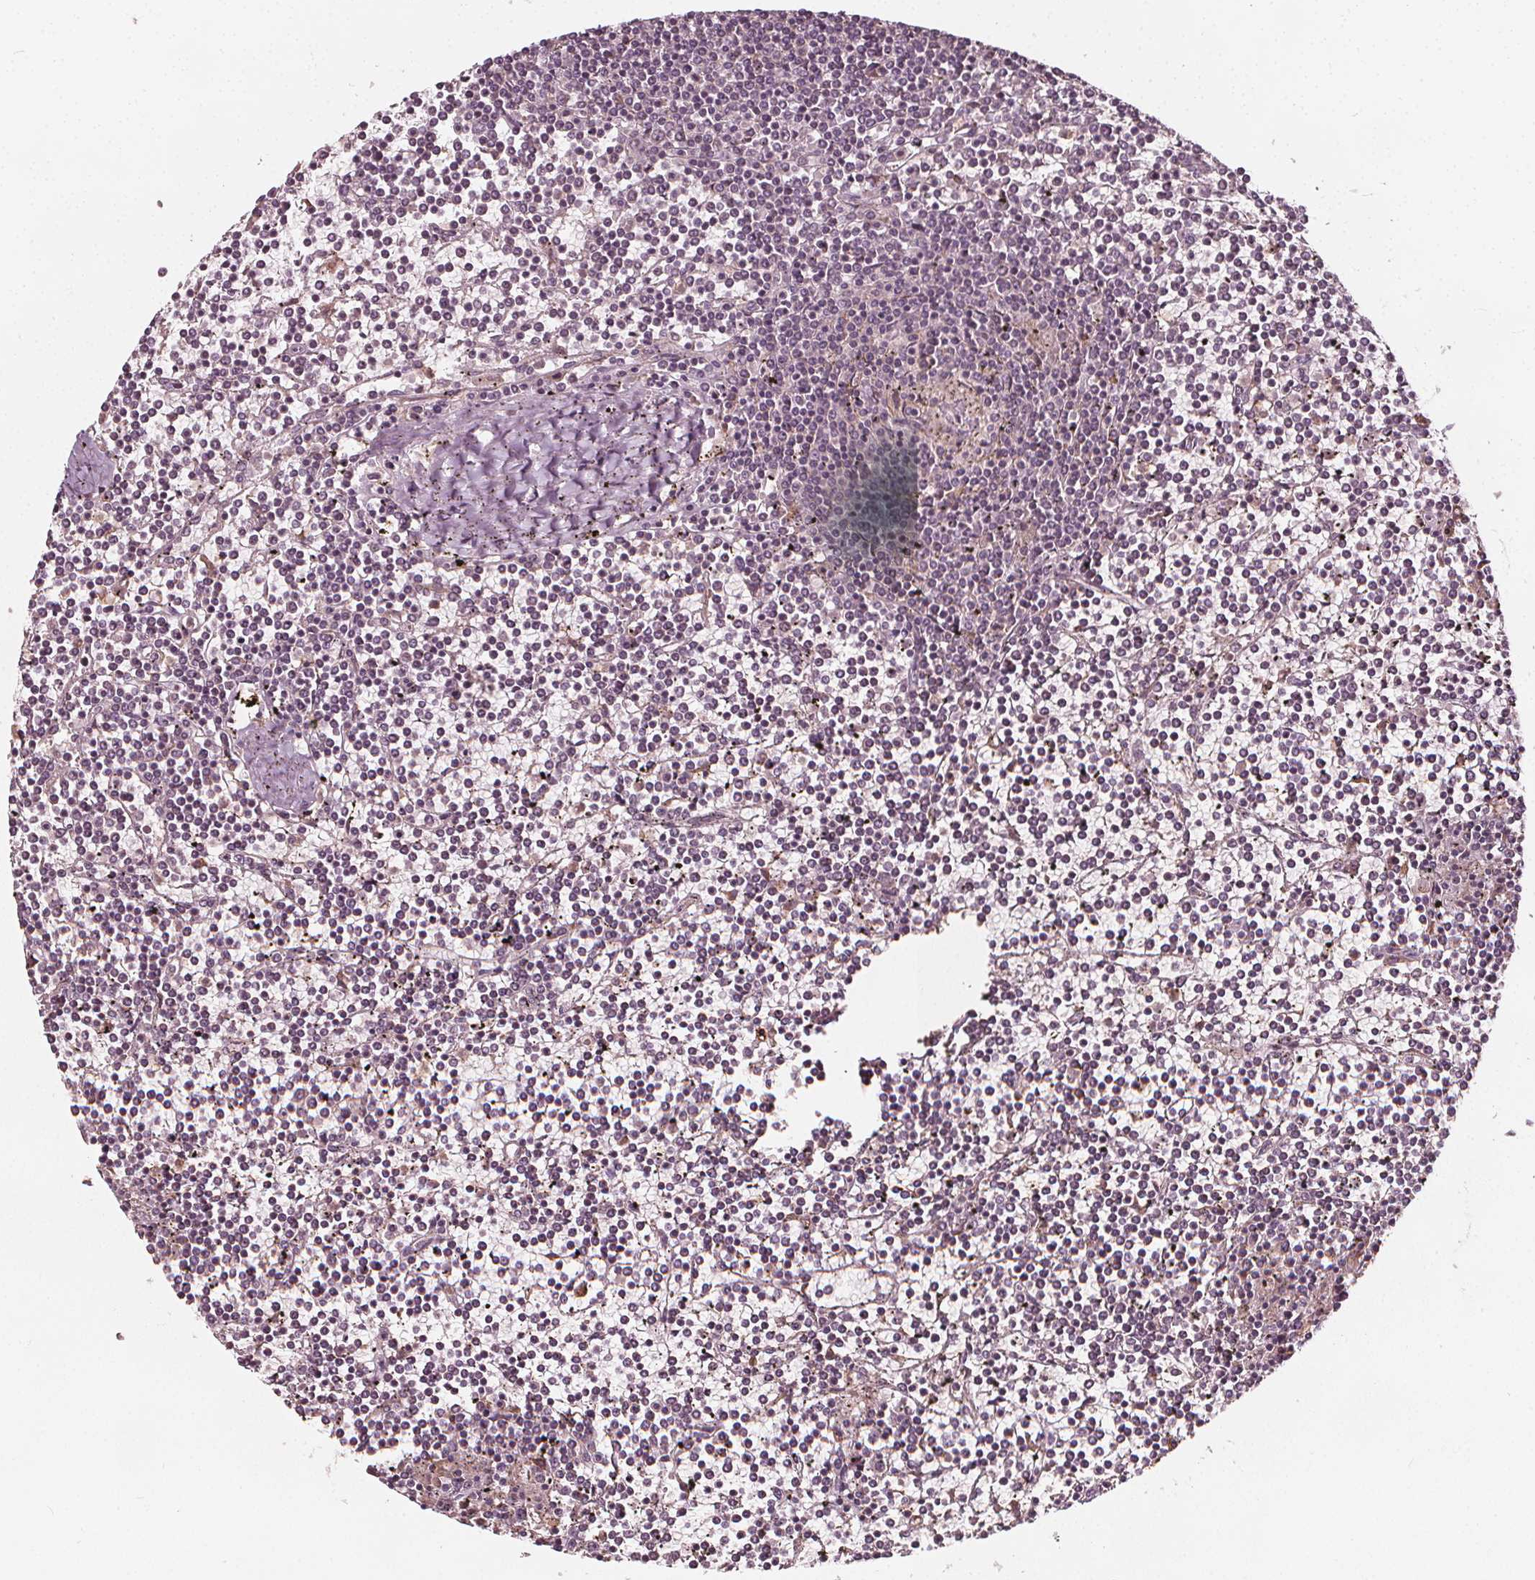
{"staining": {"intensity": "negative", "quantity": "none", "location": "none"}, "tissue": "lymphoma", "cell_type": "Tumor cells", "image_type": "cancer", "snomed": [{"axis": "morphology", "description": "Malignant lymphoma, non-Hodgkin's type, Low grade"}, {"axis": "topography", "description": "Spleen"}], "caption": "IHC of human low-grade malignant lymphoma, non-Hodgkin's type displays no positivity in tumor cells.", "gene": "NPC1L1", "patient": {"sex": "female", "age": 19}}